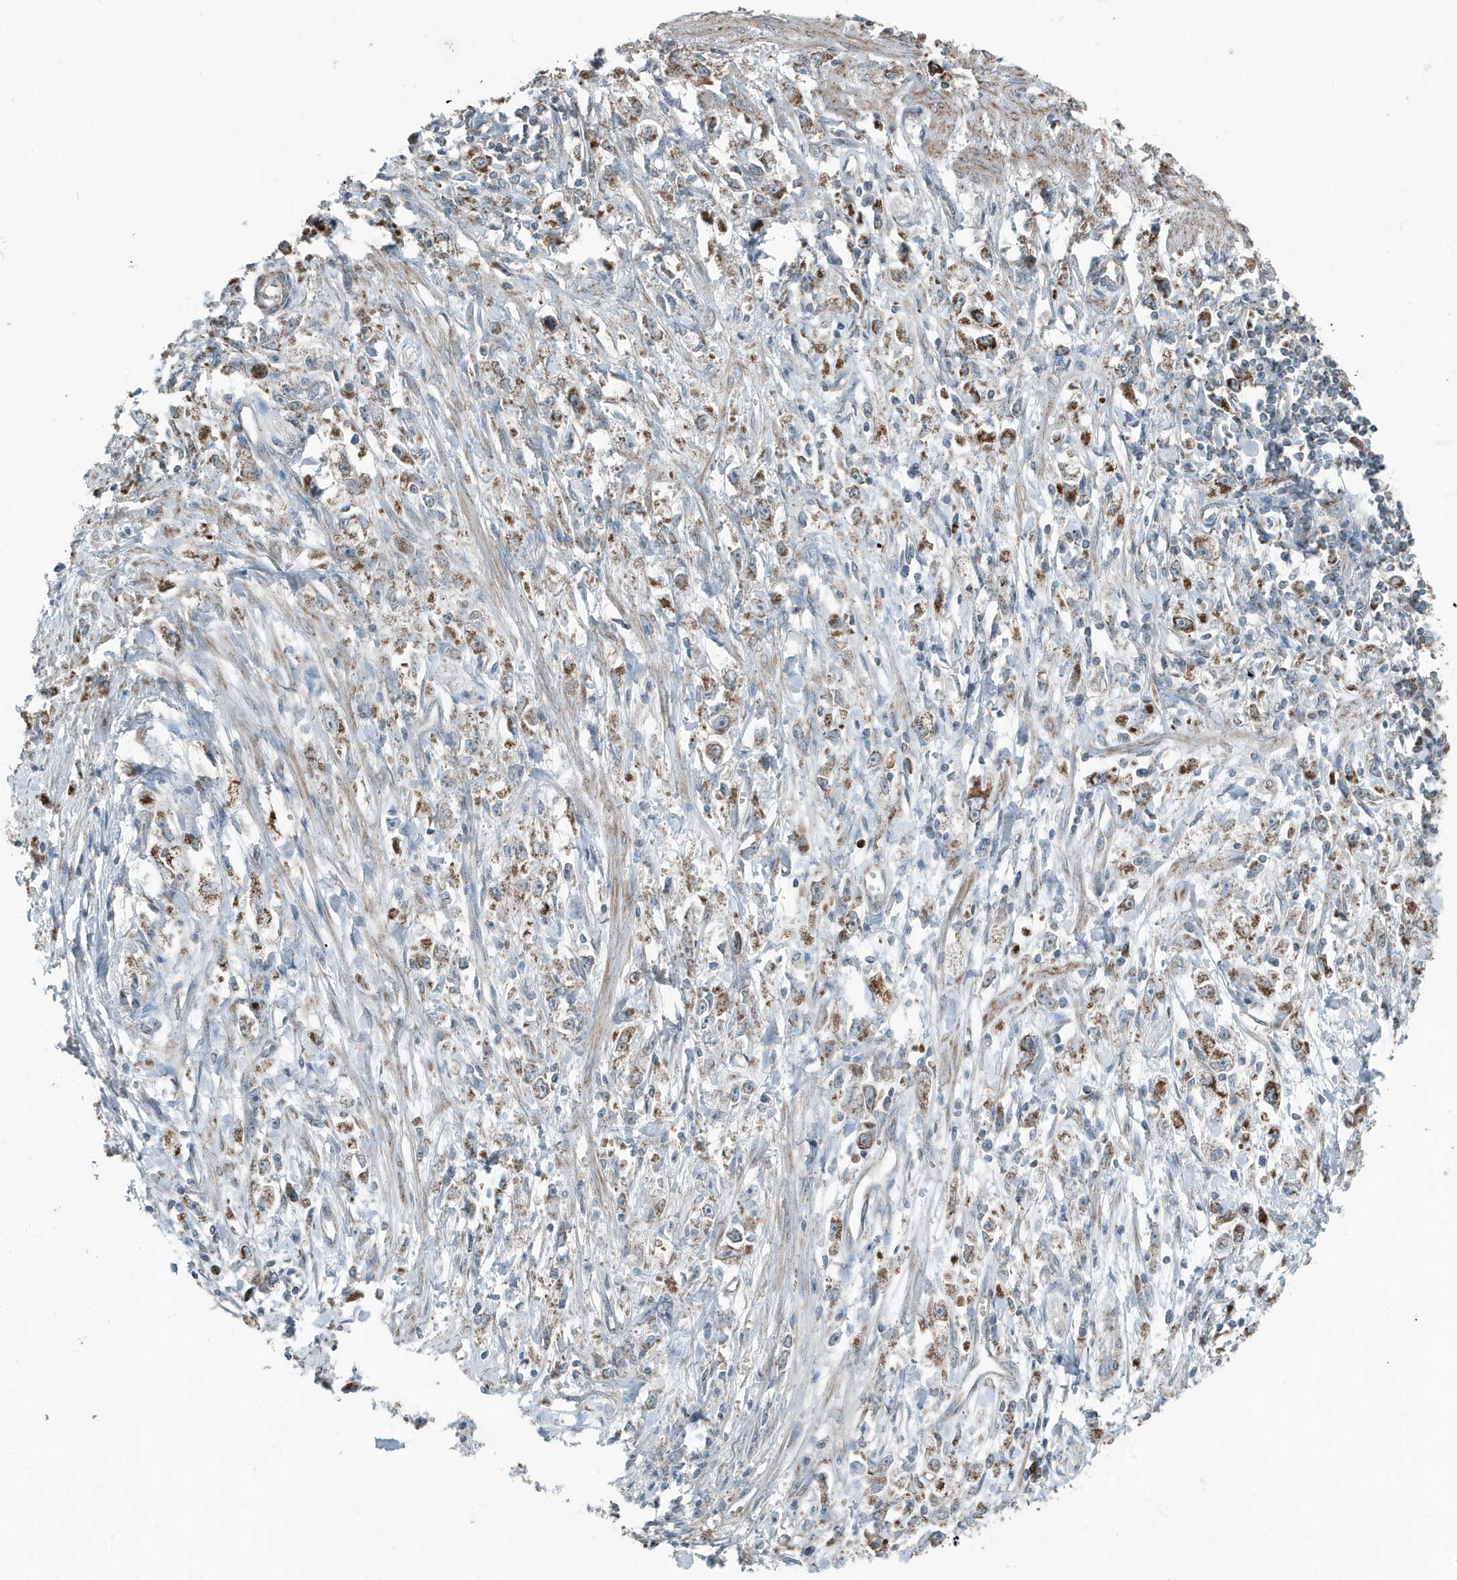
{"staining": {"intensity": "moderate", "quantity": ">75%", "location": "cytoplasmic/membranous"}, "tissue": "stomach cancer", "cell_type": "Tumor cells", "image_type": "cancer", "snomed": [{"axis": "morphology", "description": "Adenocarcinoma, NOS"}, {"axis": "topography", "description": "Stomach"}], "caption": "Tumor cells exhibit moderate cytoplasmic/membranous staining in approximately >75% of cells in stomach adenocarcinoma. Ihc stains the protein in brown and the nuclei are stained blue.", "gene": "MT-CYB", "patient": {"sex": "female", "age": 59}}